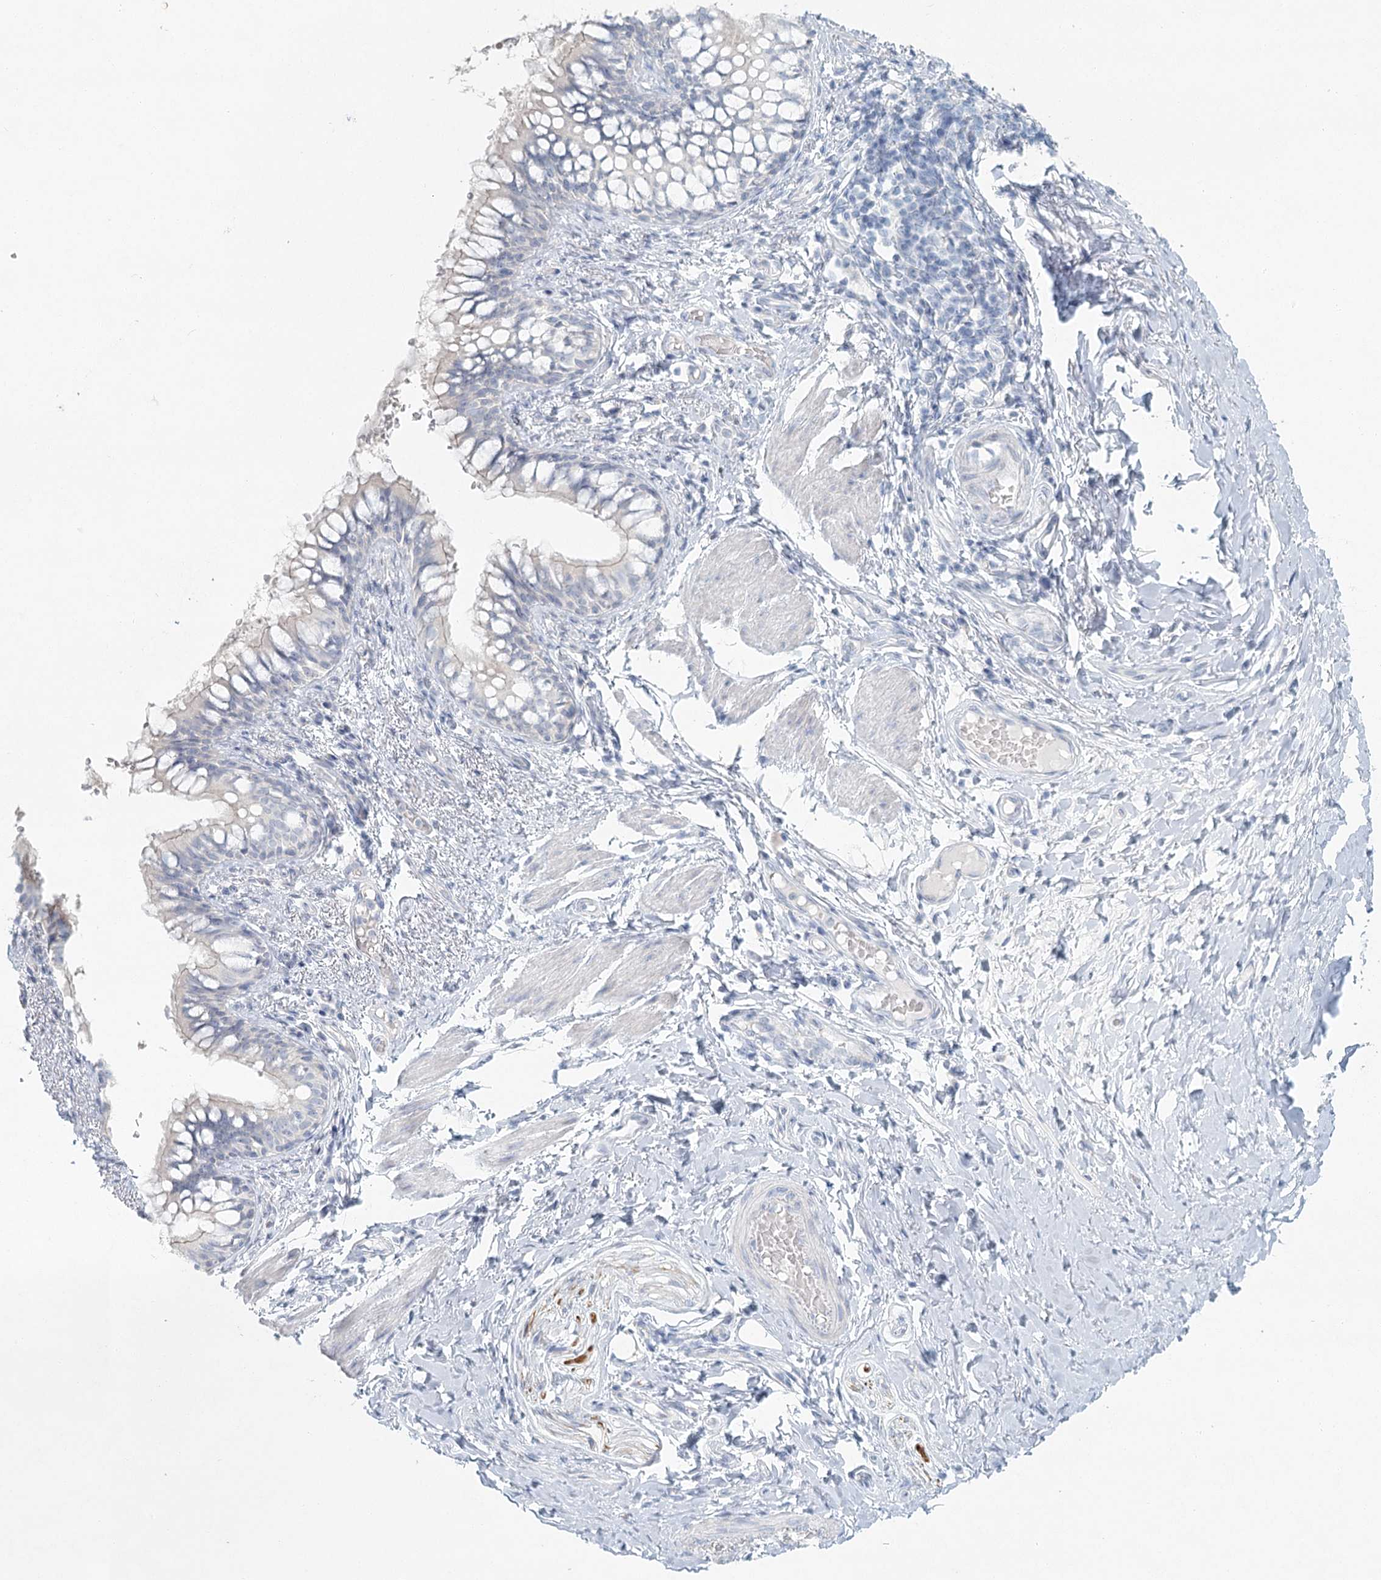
{"staining": {"intensity": "weak", "quantity": "<25%", "location": "cytoplasmic/membranous"}, "tissue": "bronchus", "cell_type": "Respiratory epithelial cells", "image_type": "normal", "snomed": [{"axis": "morphology", "description": "Normal tissue, NOS"}, {"axis": "topography", "description": "Cartilage tissue"}, {"axis": "topography", "description": "Bronchus"}], "caption": "Protein analysis of normal bronchus demonstrates no significant expression in respiratory epithelial cells.", "gene": "LRP2BP", "patient": {"sex": "female", "age": 36}}